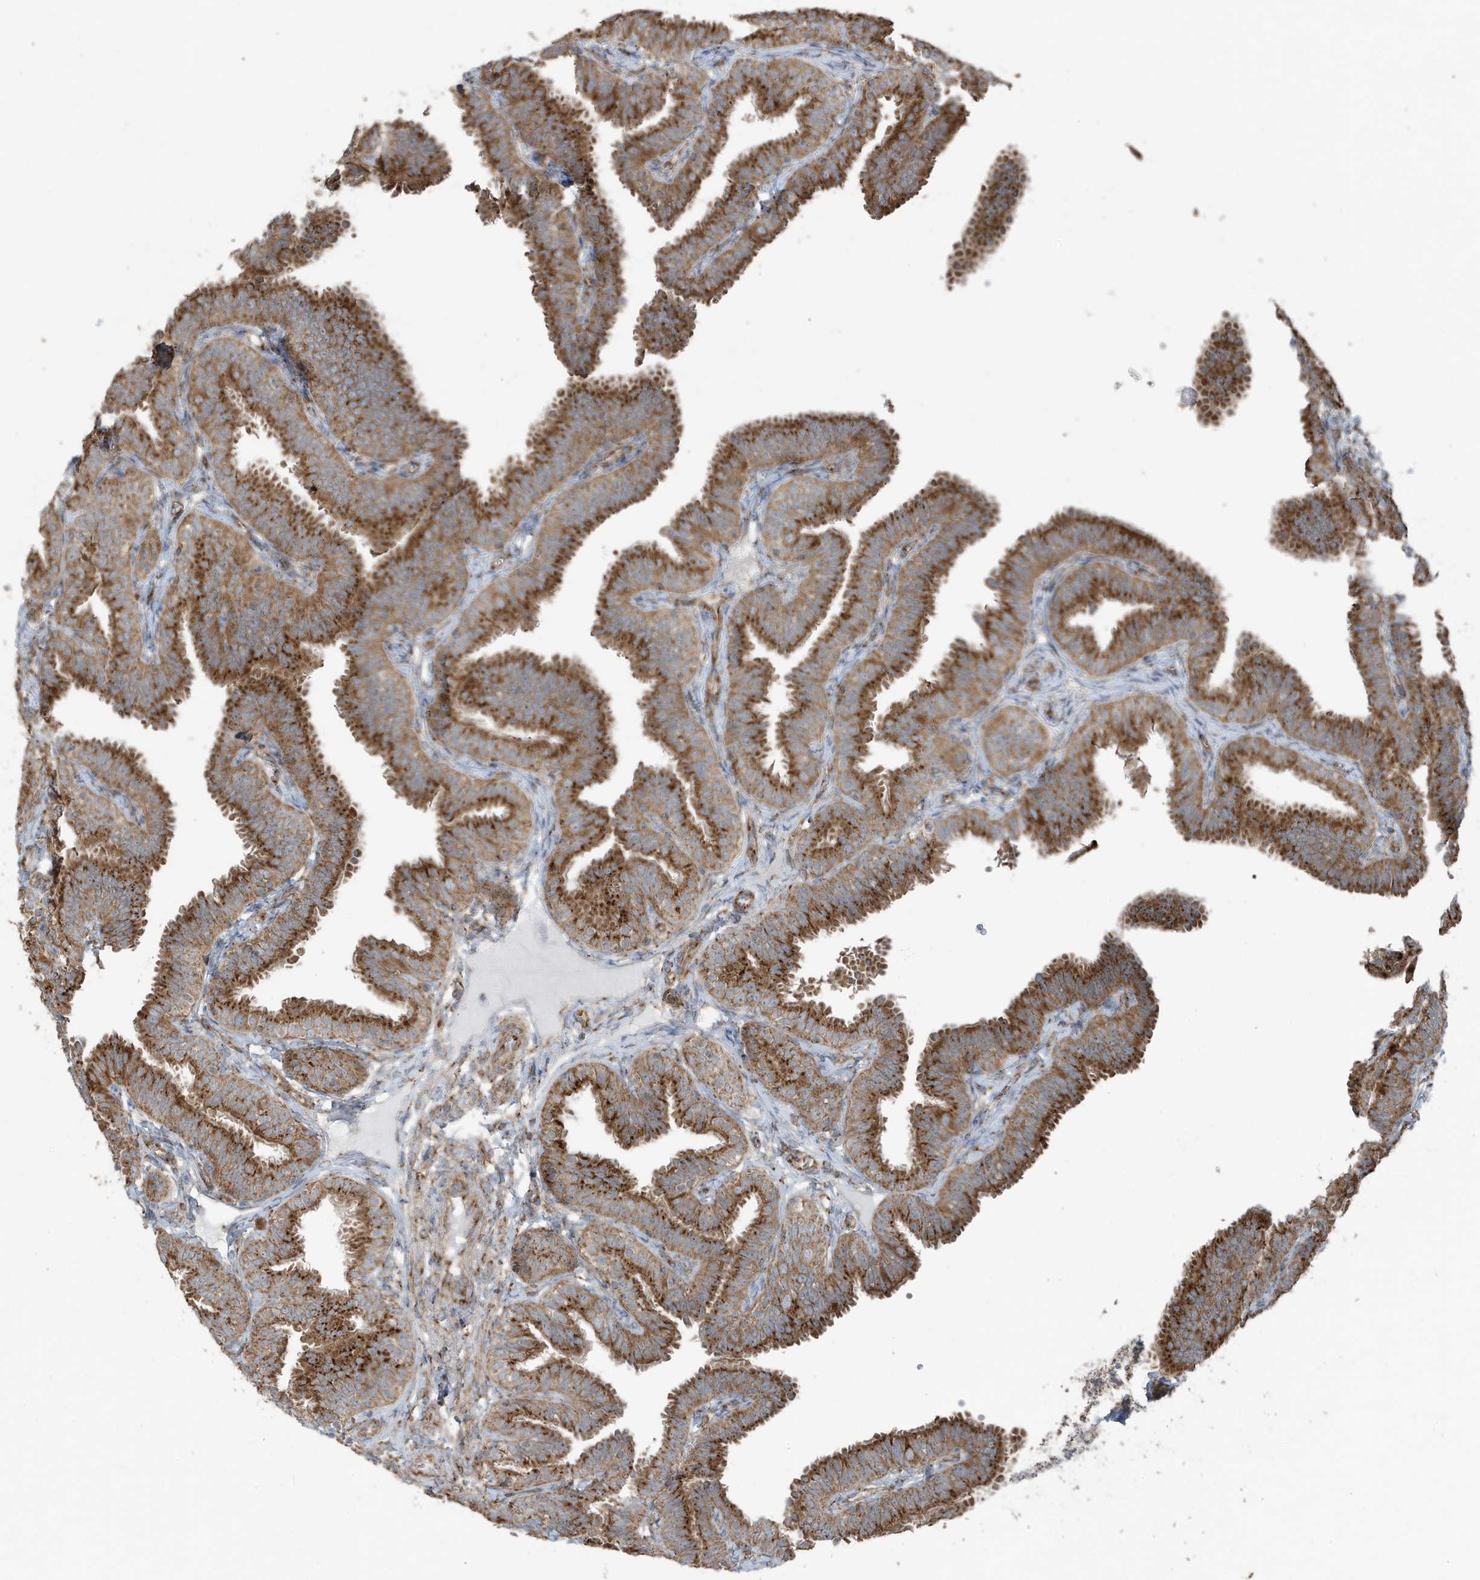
{"staining": {"intensity": "moderate", "quantity": ">75%", "location": "cytoplasmic/membranous"}, "tissue": "fallopian tube", "cell_type": "Glandular cells", "image_type": "normal", "snomed": [{"axis": "morphology", "description": "Normal tissue, NOS"}, {"axis": "topography", "description": "Fallopian tube"}], "caption": "A medium amount of moderate cytoplasmic/membranous positivity is seen in approximately >75% of glandular cells in normal fallopian tube.", "gene": "GOLGA4", "patient": {"sex": "female", "age": 35}}